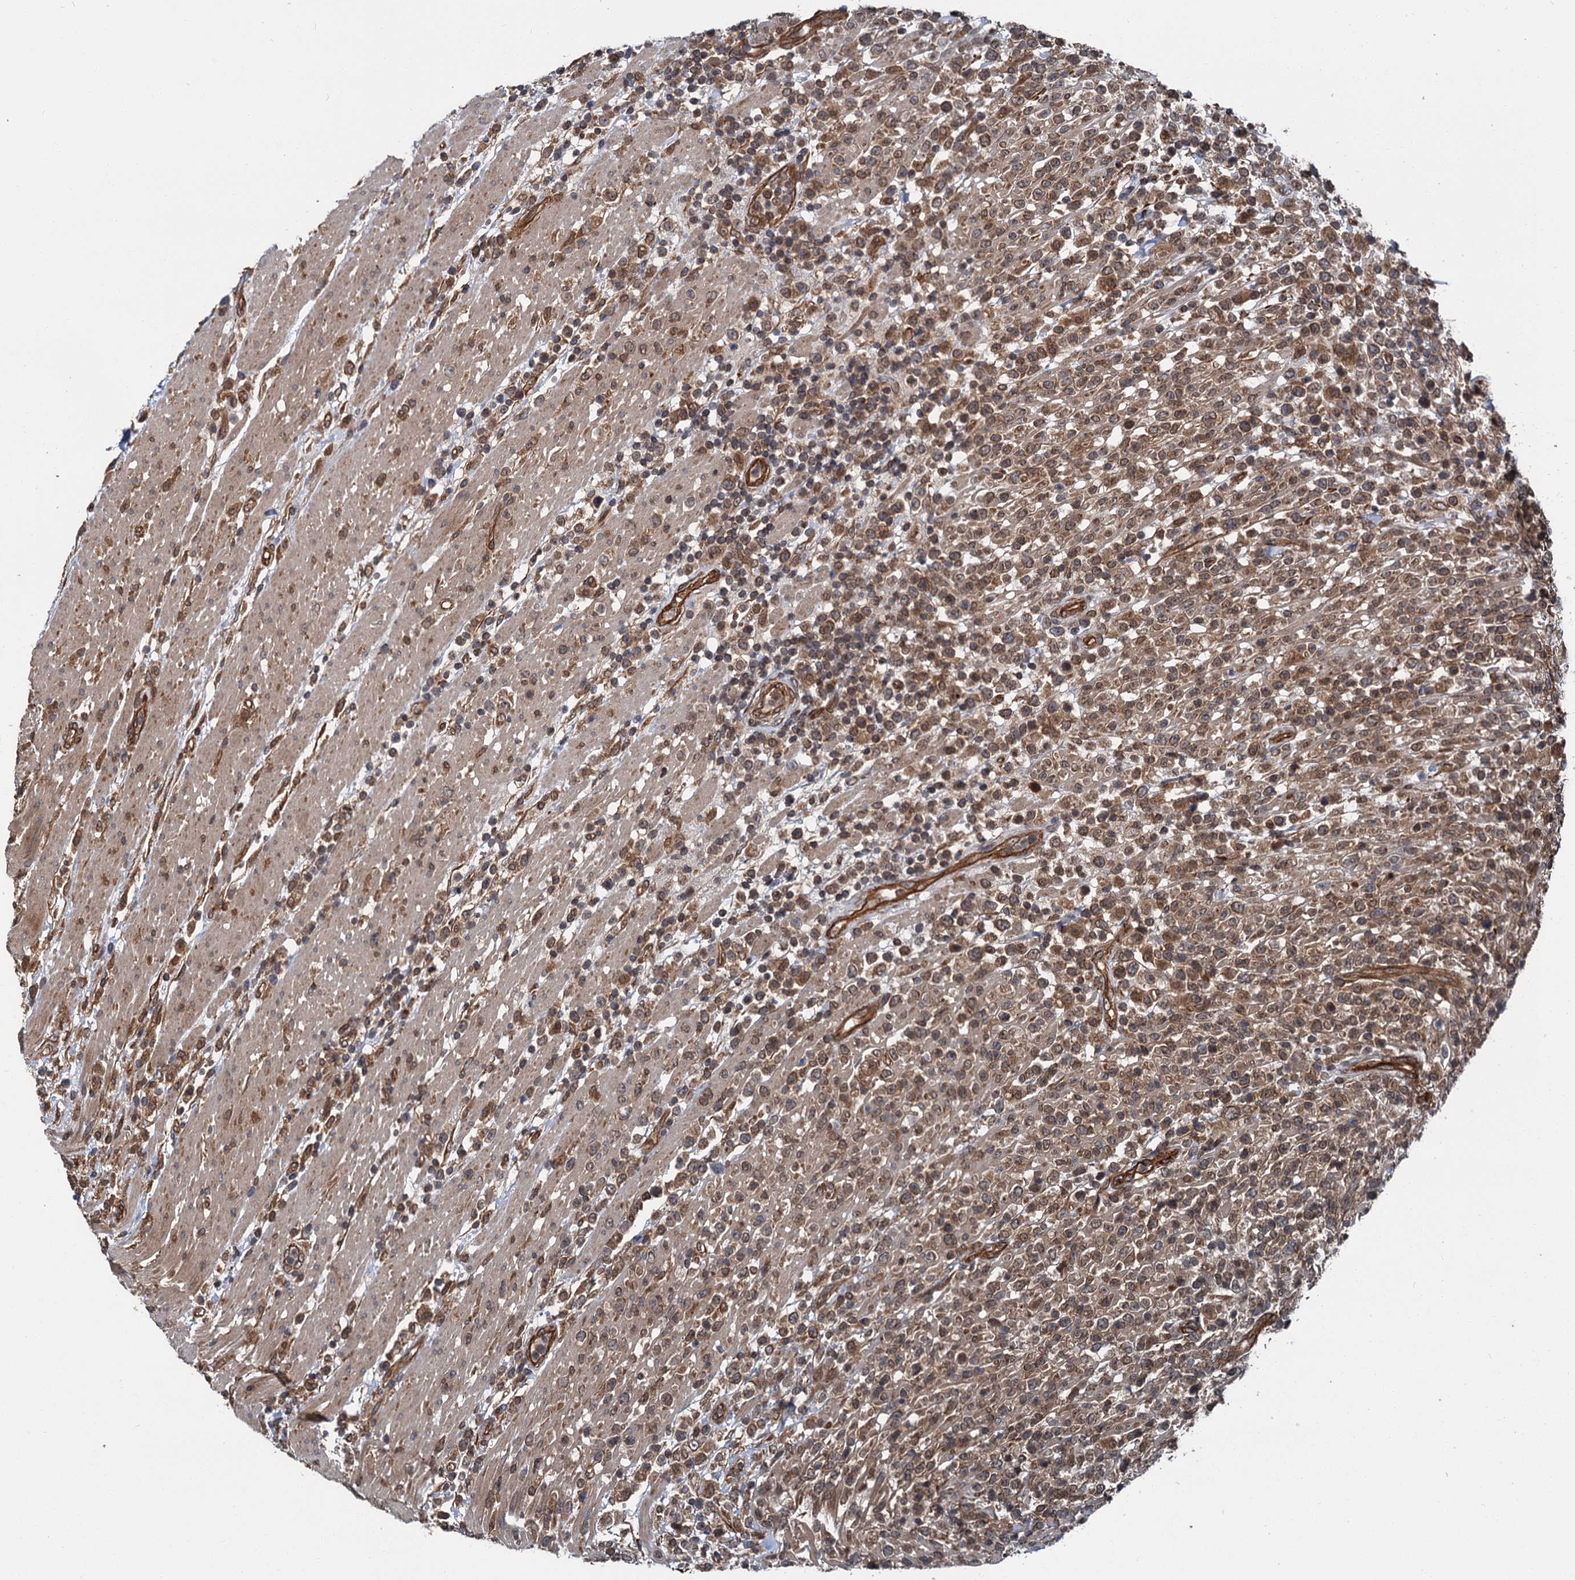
{"staining": {"intensity": "moderate", "quantity": ">75%", "location": "cytoplasmic/membranous"}, "tissue": "lymphoma", "cell_type": "Tumor cells", "image_type": "cancer", "snomed": [{"axis": "morphology", "description": "Malignant lymphoma, non-Hodgkin's type, High grade"}, {"axis": "topography", "description": "Colon"}], "caption": "Lymphoma stained for a protein (brown) reveals moderate cytoplasmic/membranous positive staining in about >75% of tumor cells.", "gene": "ZFYVE19", "patient": {"sex": "female", "age": 53}}